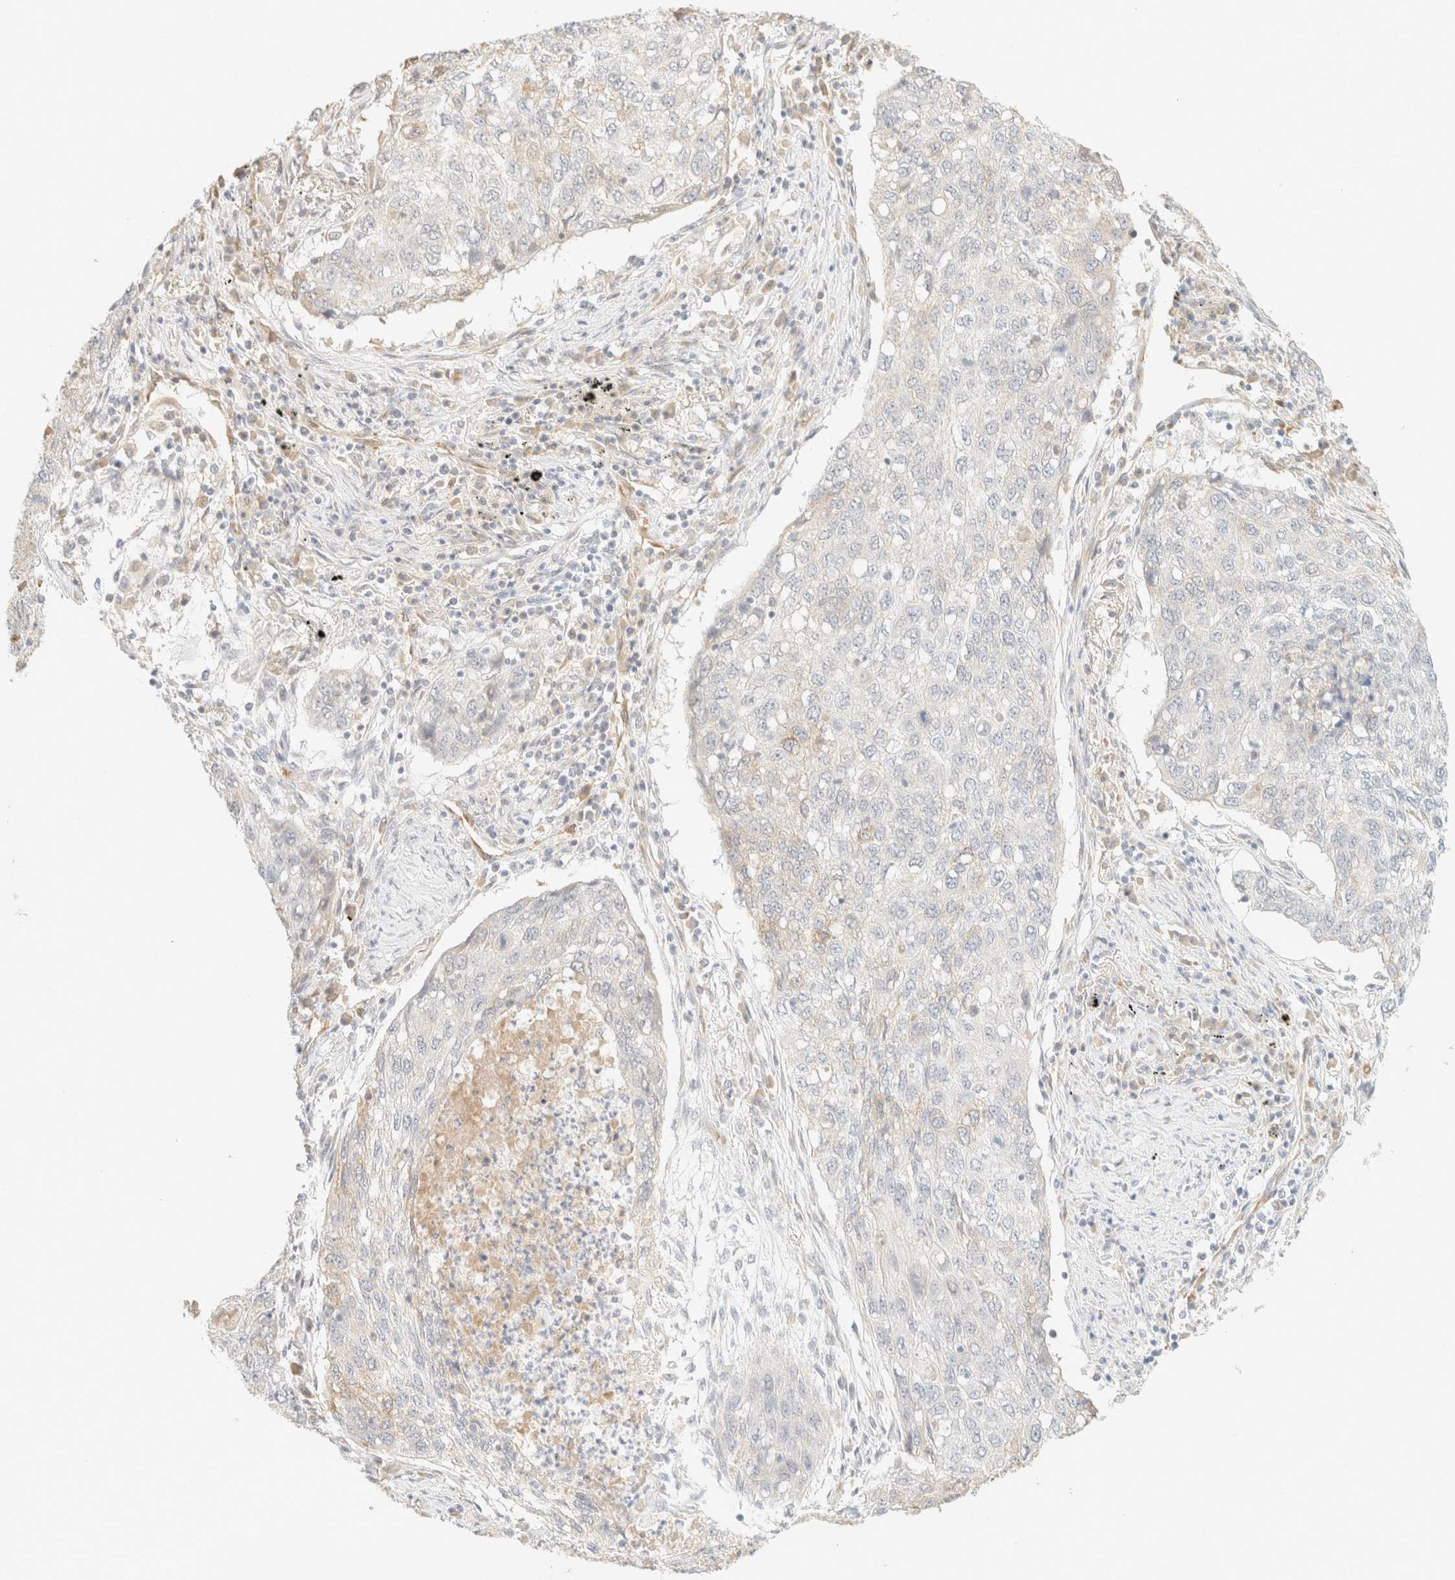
{"staining": {"intensity": "negative", "quantity": "none", "location": "none"}, "tissue": "lung cancer", "cell_type": "Tumor cells", "image_type": "cancer", "snomed": [{"axis": "morphology", "description": "Squamous cell carcinoma, NOS"}, {"axis": "topography", "description": "Lung"}], "caption": "DAB (3,3'-diaminobenzidine) immunohistochemical staining of human lung cancer displays no significant staining in tumor cells.", "gene": "SPARCL1", "patient": {"sex": "female", "age": 63}}